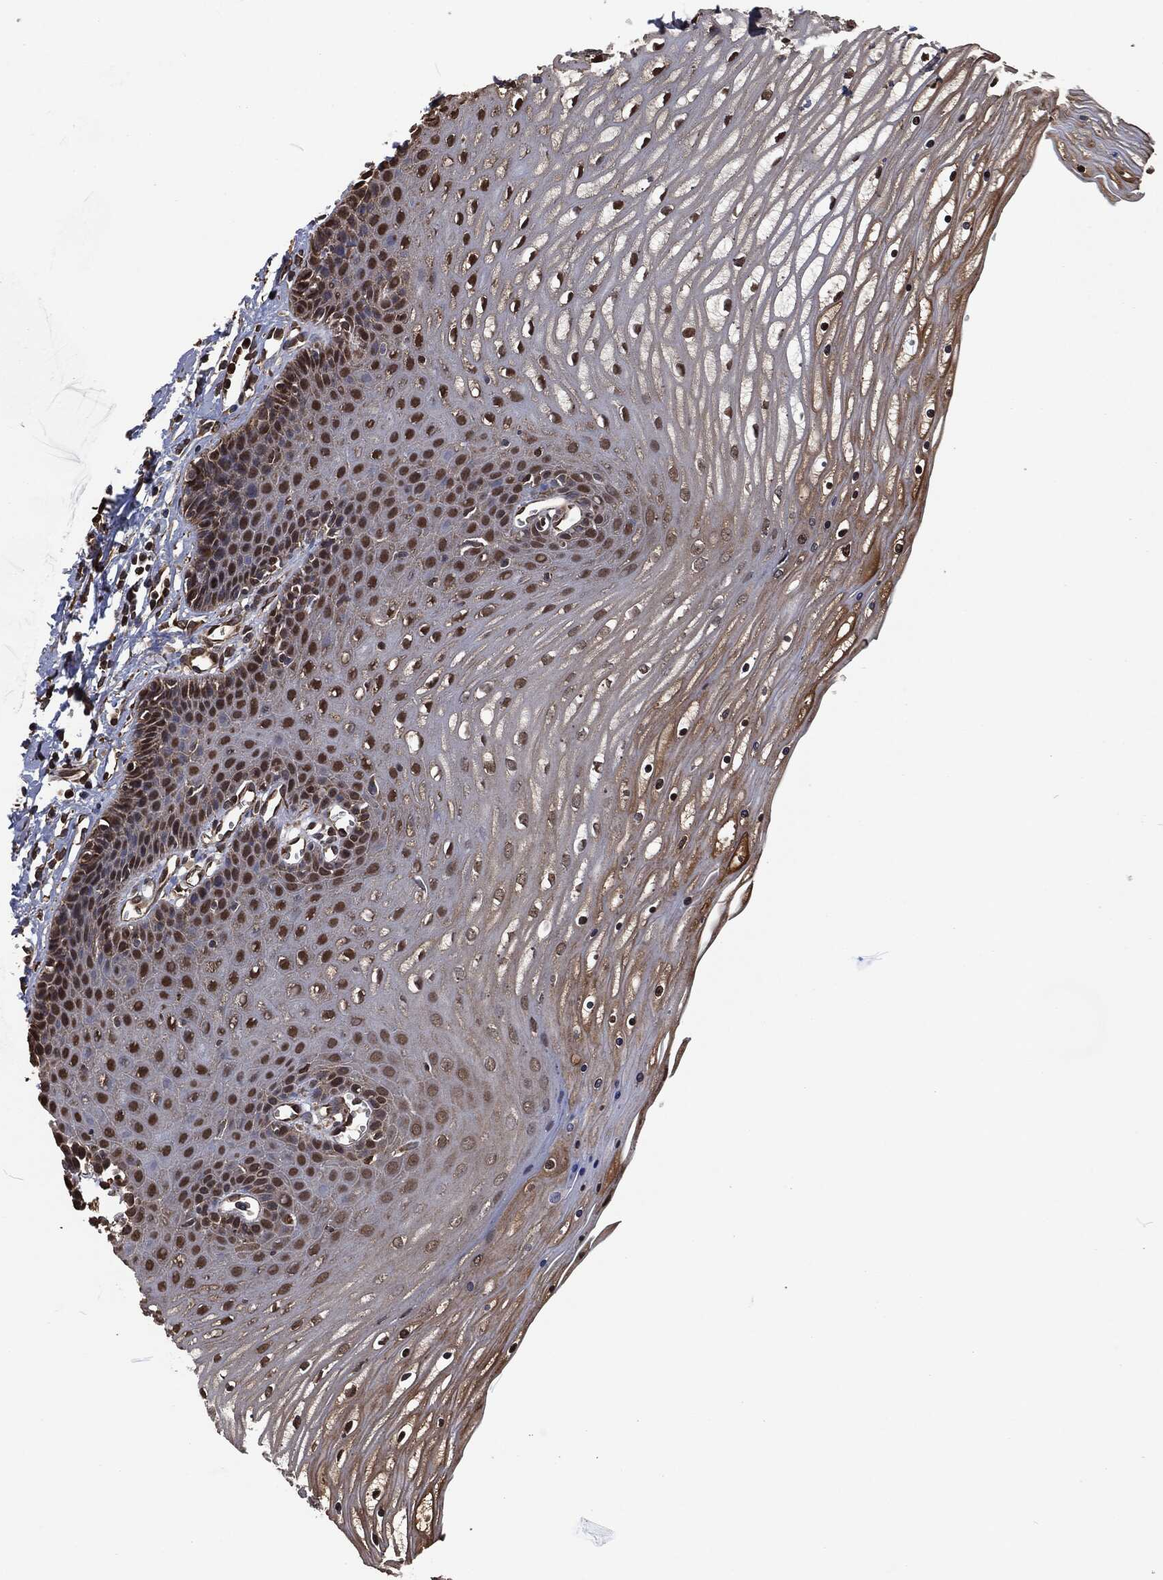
{"staining": {"intensity": "moderate", "quantity": "<25%", "location": "cytoplasmic/membranous"}, "tissue": "cervix", "cell_type": "Glandular cells", "image_type": "normal", "snomed": [{"axis": "morphology", "description": "Normal tissue, NOS"}, {"axis": "topography", "description": "Cervix"}], "caption": "Immunohistochemistry (DAB (3,3'-diaminobenzidine)) staining of unremarkable cervix shows moderate cytoplasmic/membranous protein positivity in about <25% of glandular cells.", "gene": "PRDX4", "patient": {"sex": "female", "age": 35}}